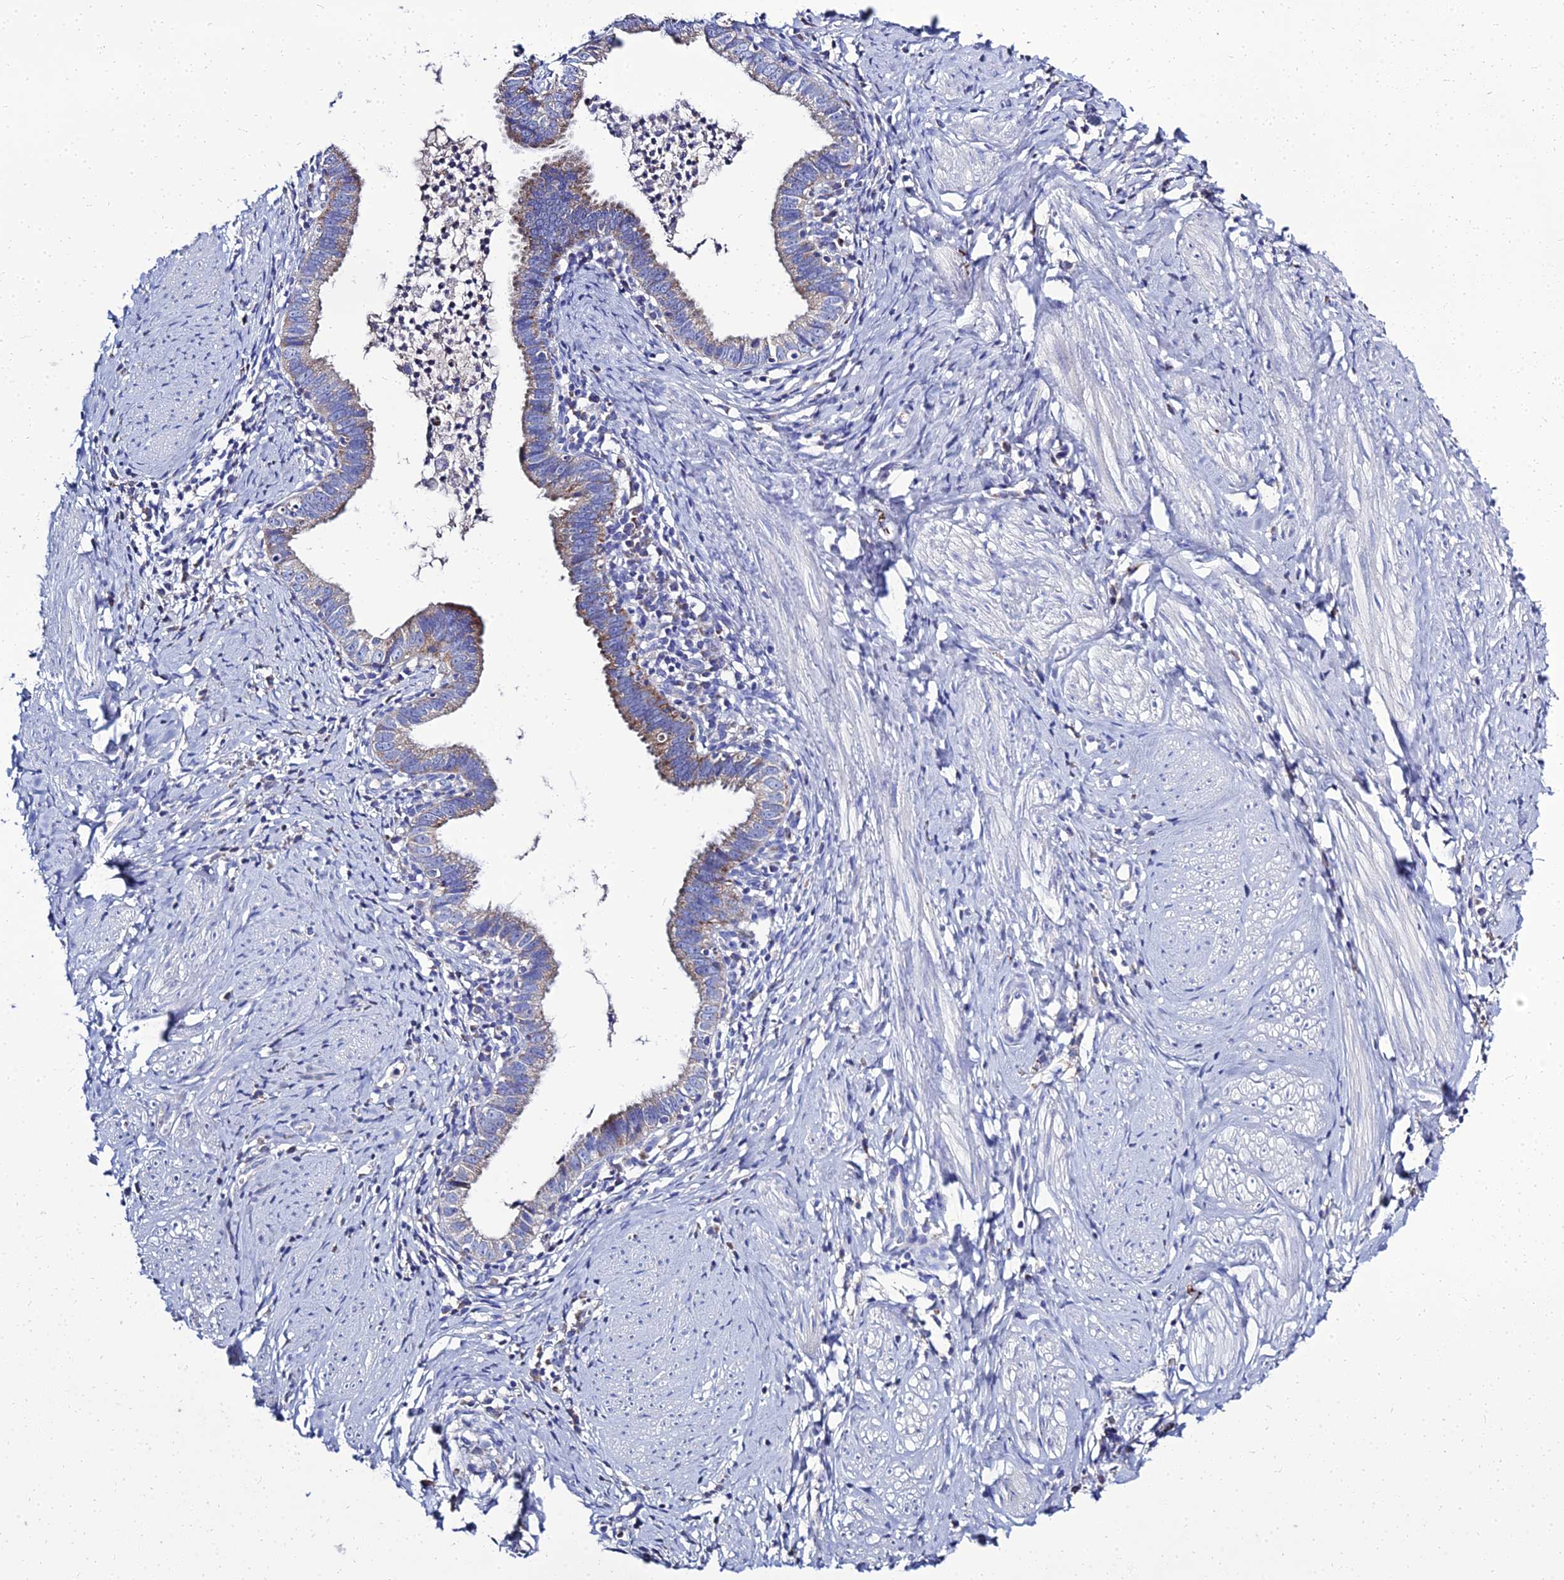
{"staining": {"intensity": "moderate", "quantity": "25%-75%", "location": "cytoplasmic/membranous"}, "tissue": "cervical cancer", "cell_type": "Tumor cells", "image_type": "cancer", "snomed": [{"axis": "morphology", "description": "Adenocarcinoma, NOS"}, {"axis": "topography", "description": "Cervix"}], "caption": "Protein expression analysis of human cervical cancer (adenocarcinoma) reveals moderate cytoplasmic/membranous staining in approximately 25%-75% of tumor cells.", "gene": "NPY", "patient": {"sex": "female", "age": 36}}